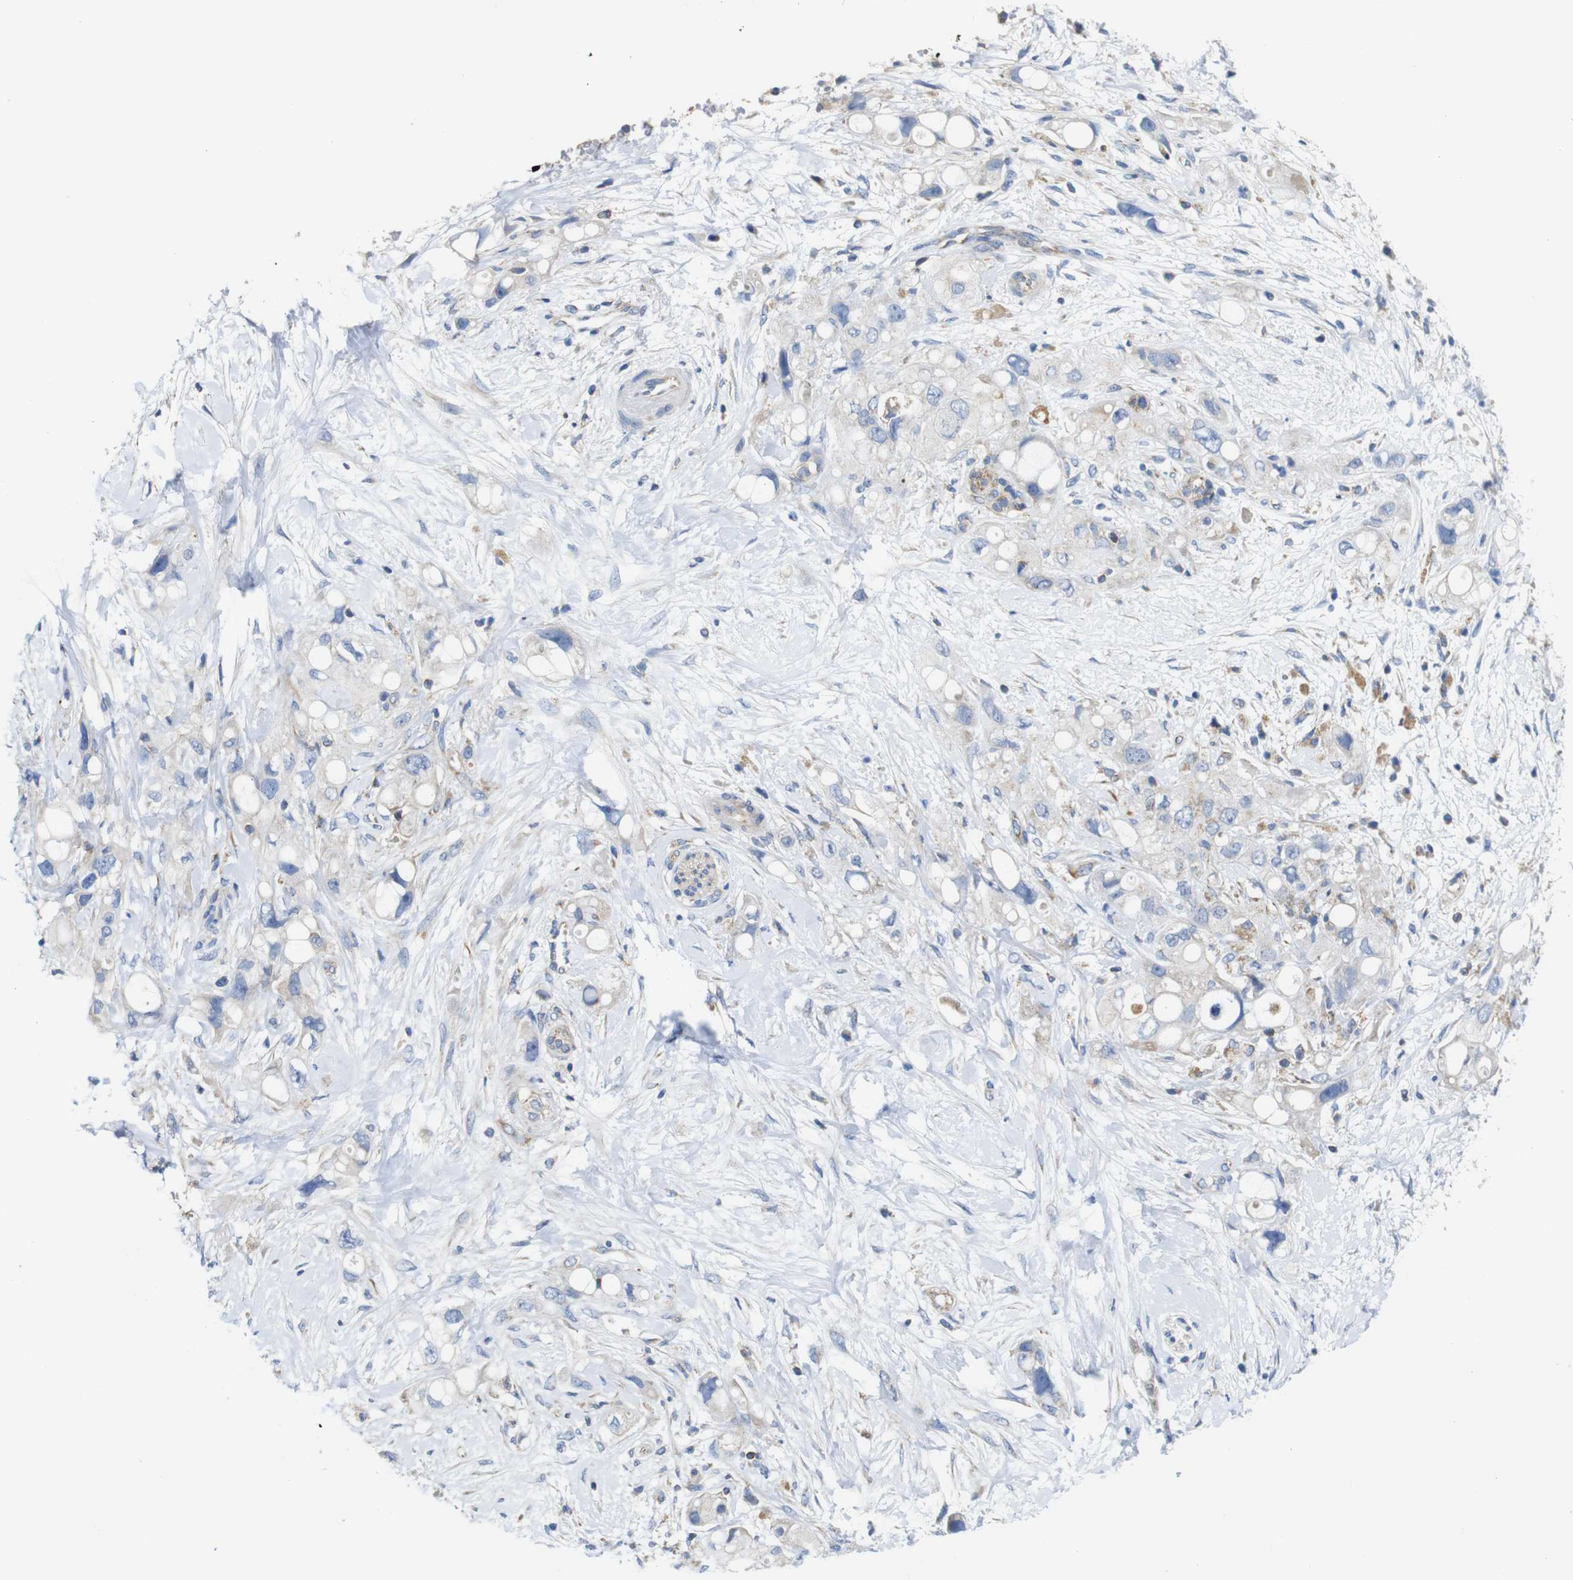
{"staining": {"intensity": "negative", "quantity": "none", "location": "none"}, "tissue": "pancreatic cancer", "cell_type": "Tumor cells", "image_type": "cancer", "snomed": [{"axis": "morphology", "description": "Adenocarcinoma, NOS"}, {"axis": "topography", "description": "Pancreas"}], "caption": "This image is of adenocarcinoma (pancreatic) stained with immunohistochemistry (IHC) to label a protein in brown with the nuclei are counter-stained blue. There is no staining in tumor cells.", "gene": "PDCD1LG2", "patient": {"sex": "female", "age": 56}}